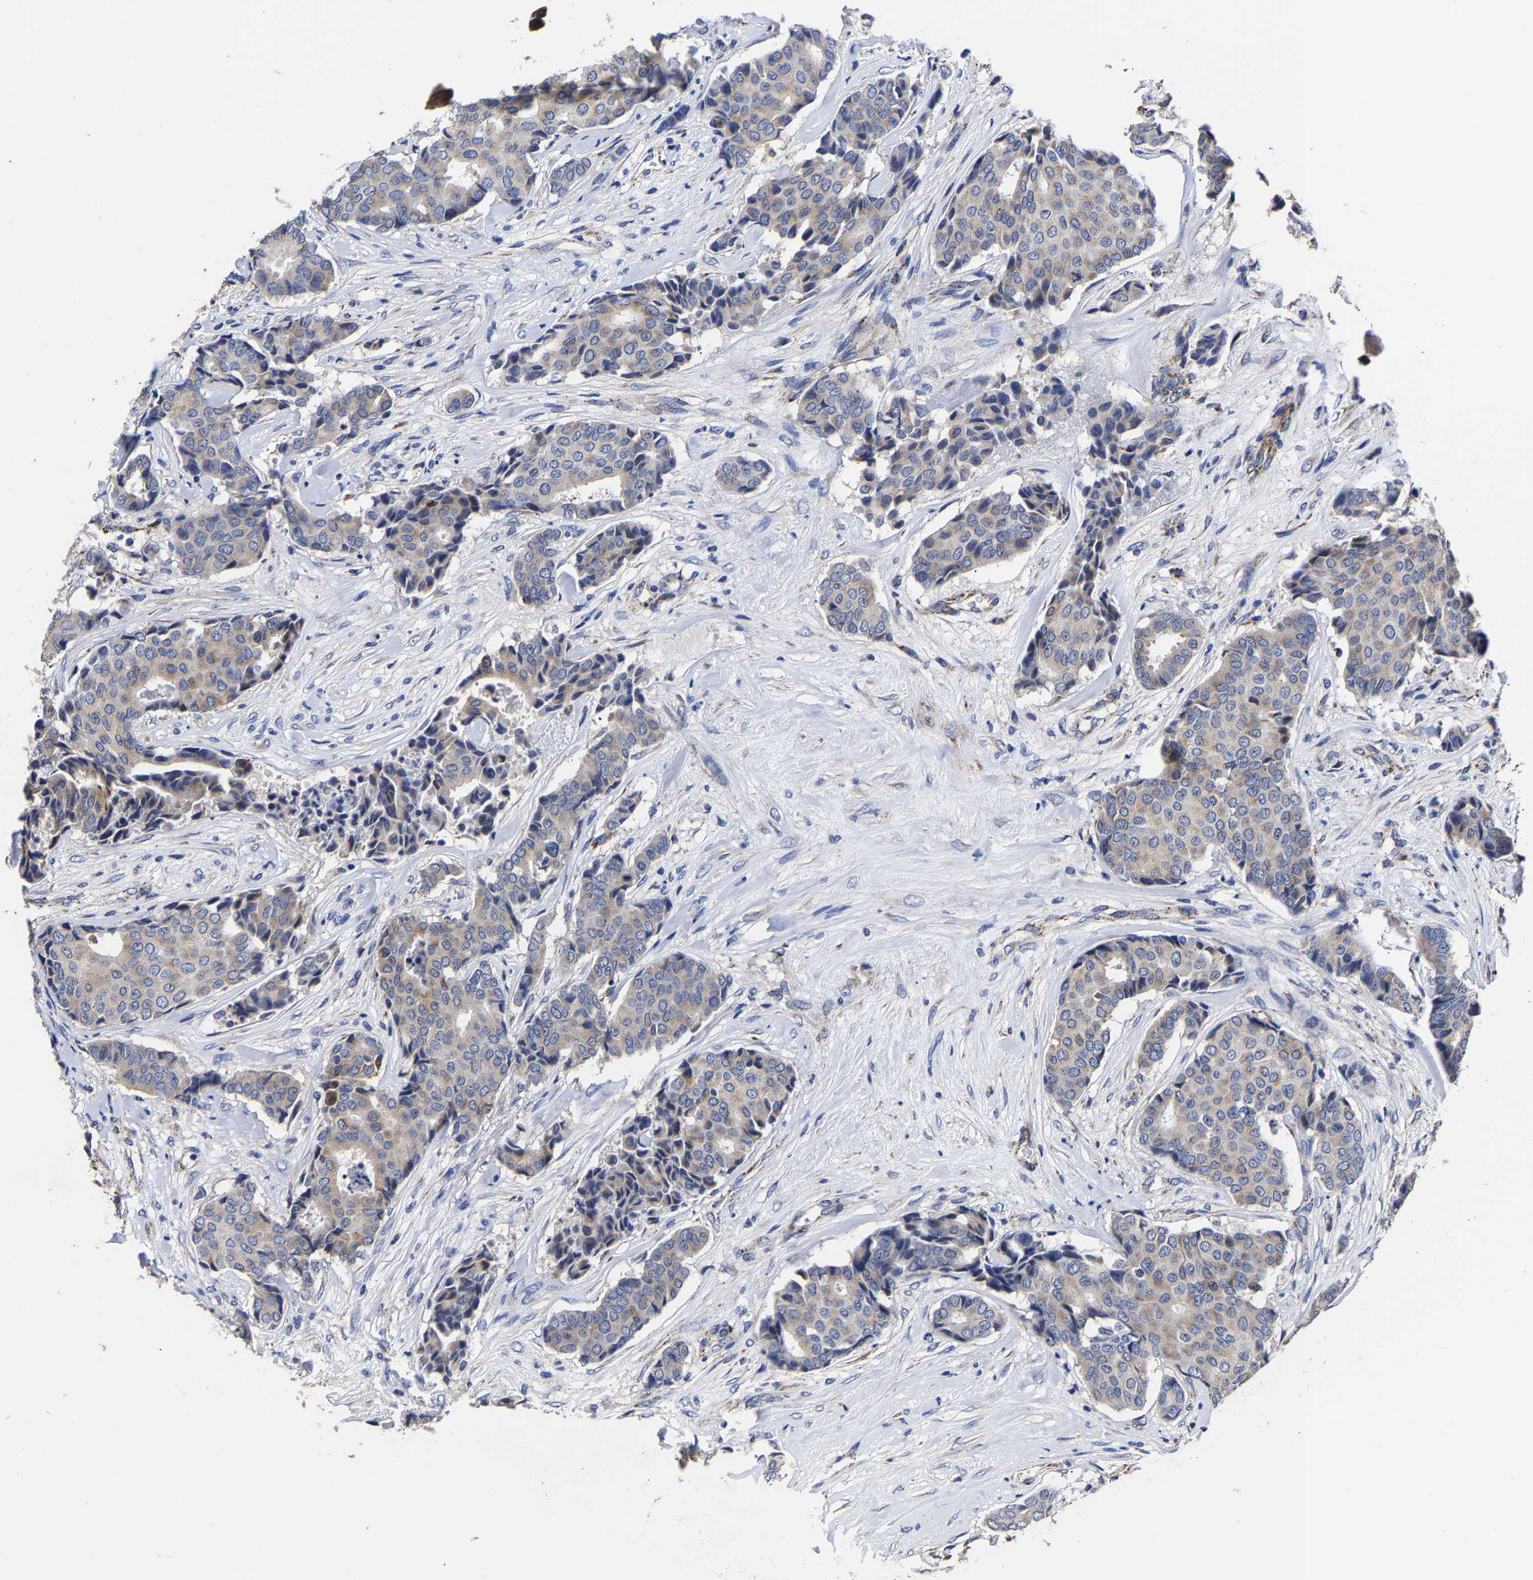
{"staining": {"intensity": "negative", "quantity": "none", "location": "none"}, "tissue": "breast cancer", "cell_type": "Tumor cells", "image_type": "cancer", "snomed": [{"axis": "morphology", "description": "Duct carcinoma"}, {"axis": "topography", "description": "Breast"}], "caption": "Immunohistochemistry (IHC) histopathology image of neoplastic tissue: human breast intraductal carcinoma stained with DAB shows no significant protein staining in tumor cells.", "gene": "AASS", "patient": {"sex": "female", "age": 75}}